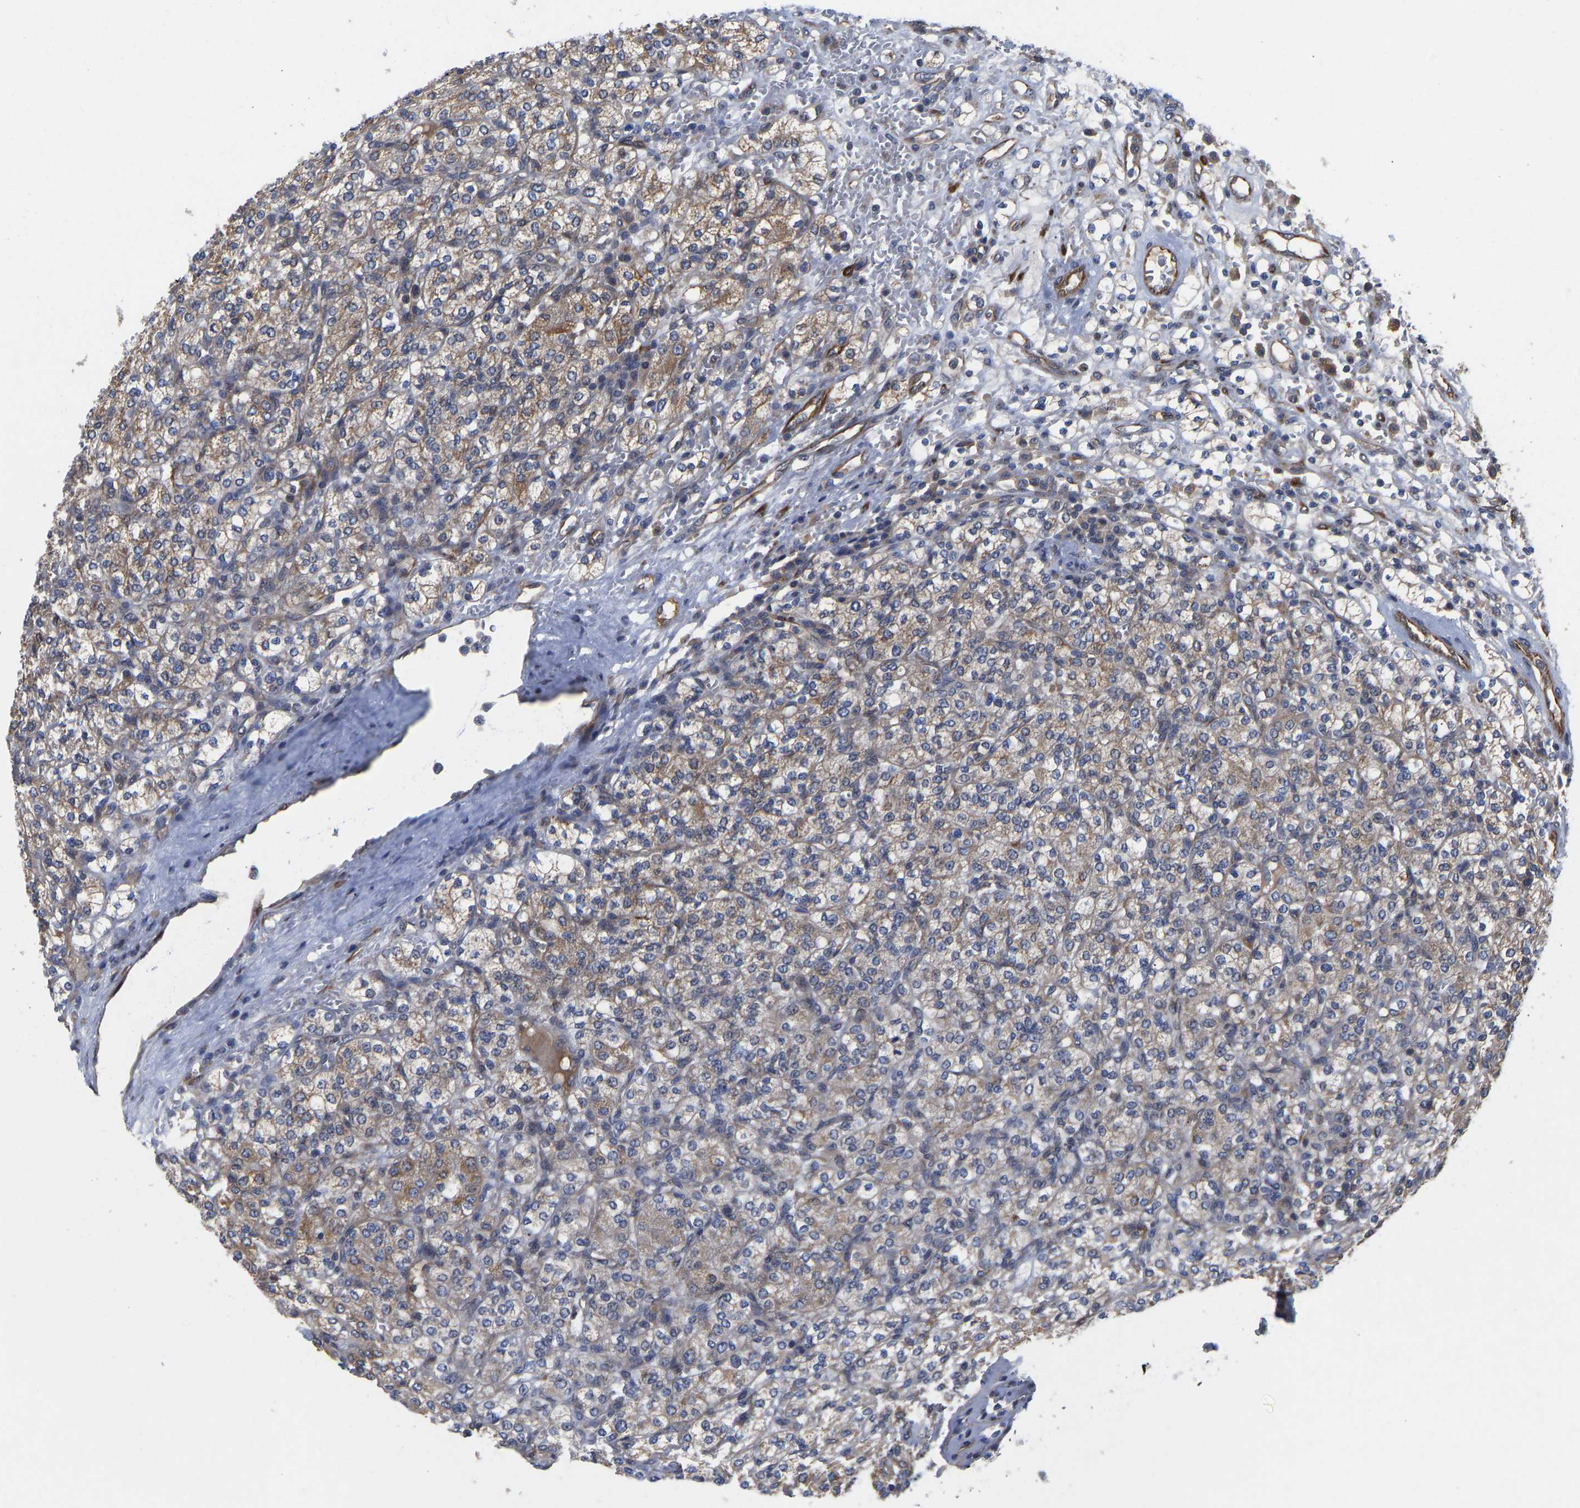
{"staining": {"intensity": "weak", "quantity": ">75%", "location": "cytoplasmic/membranous"}, "tissue": "renal cancer", "cell_type": "Tumor cells", "image_type": "cancer", "snomed": [{"axis": "morphology", "description": "Adenocarcinoma, NOS"}, {"axis": "topography", "description": "Kidney"}], "caption": "Human adenocarcinoma (renal) stained with a brown dye reveals weak cytoplasmic/membranous positive positivity in about >75% of tumor cells.", "gene": "FRRS1", "patient": {"sex": "male", "age": 77}}